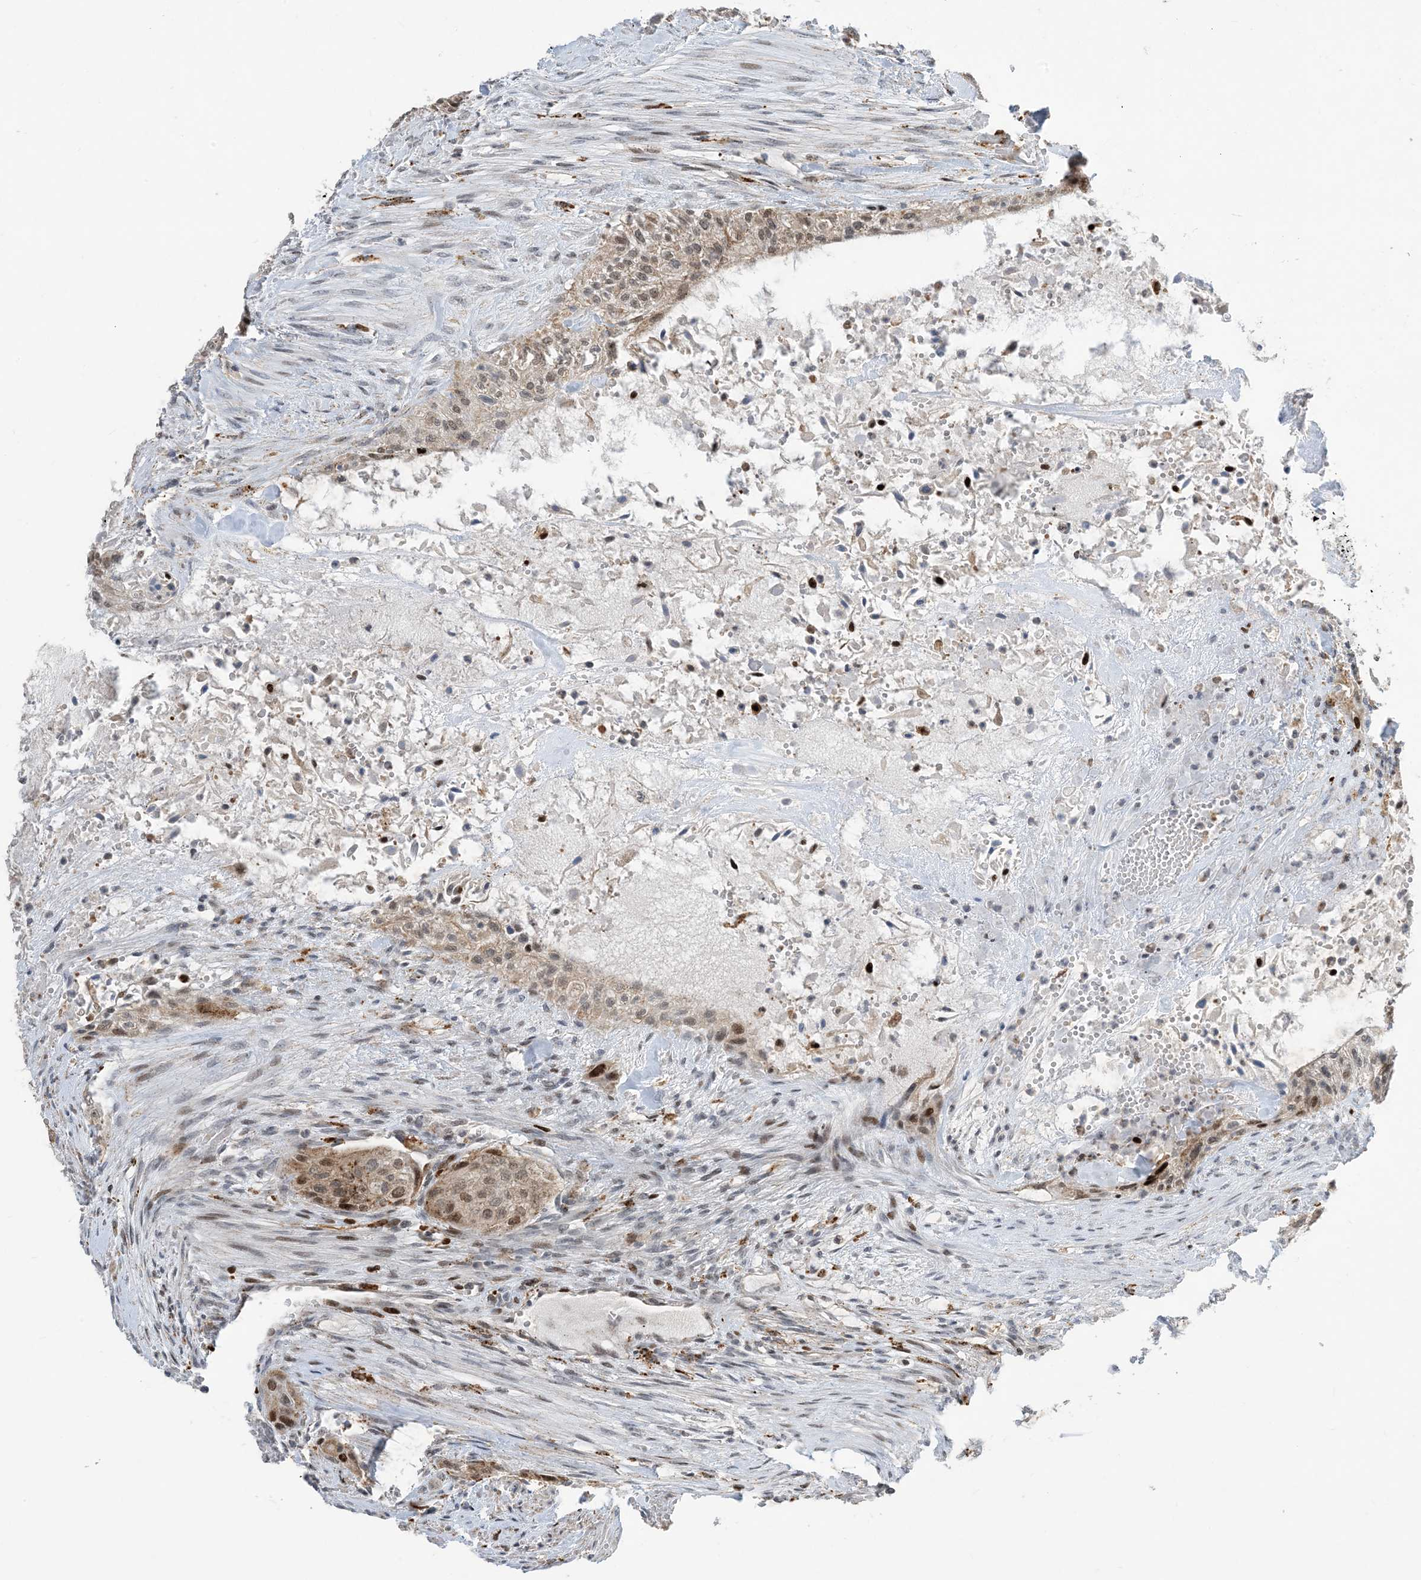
{"staining": {"intensity": "moderate", "quantity": ">75%", "location": "cytoplasmic/membranous,nuclear"}, "tissue": "urothelial cancer", "cell_type": "Tumor cells", "image_type": "cancer", "snomed": [{"axis": "morphology", "description": "Urothelial carcinoma, High grade"}, {"axis": "topography", "description": "Urinary bladder"}], "caption": "Protein expression analysis of human urothelial carcinoma (high-grade) reveals moderate cytoplasmic/membranous and nuclear expression in approximately >75% of tumor cells. Nuclei are stained in blue.", "gene": "SLC25A53", "patient": {"sex": "male", "age": 35}}